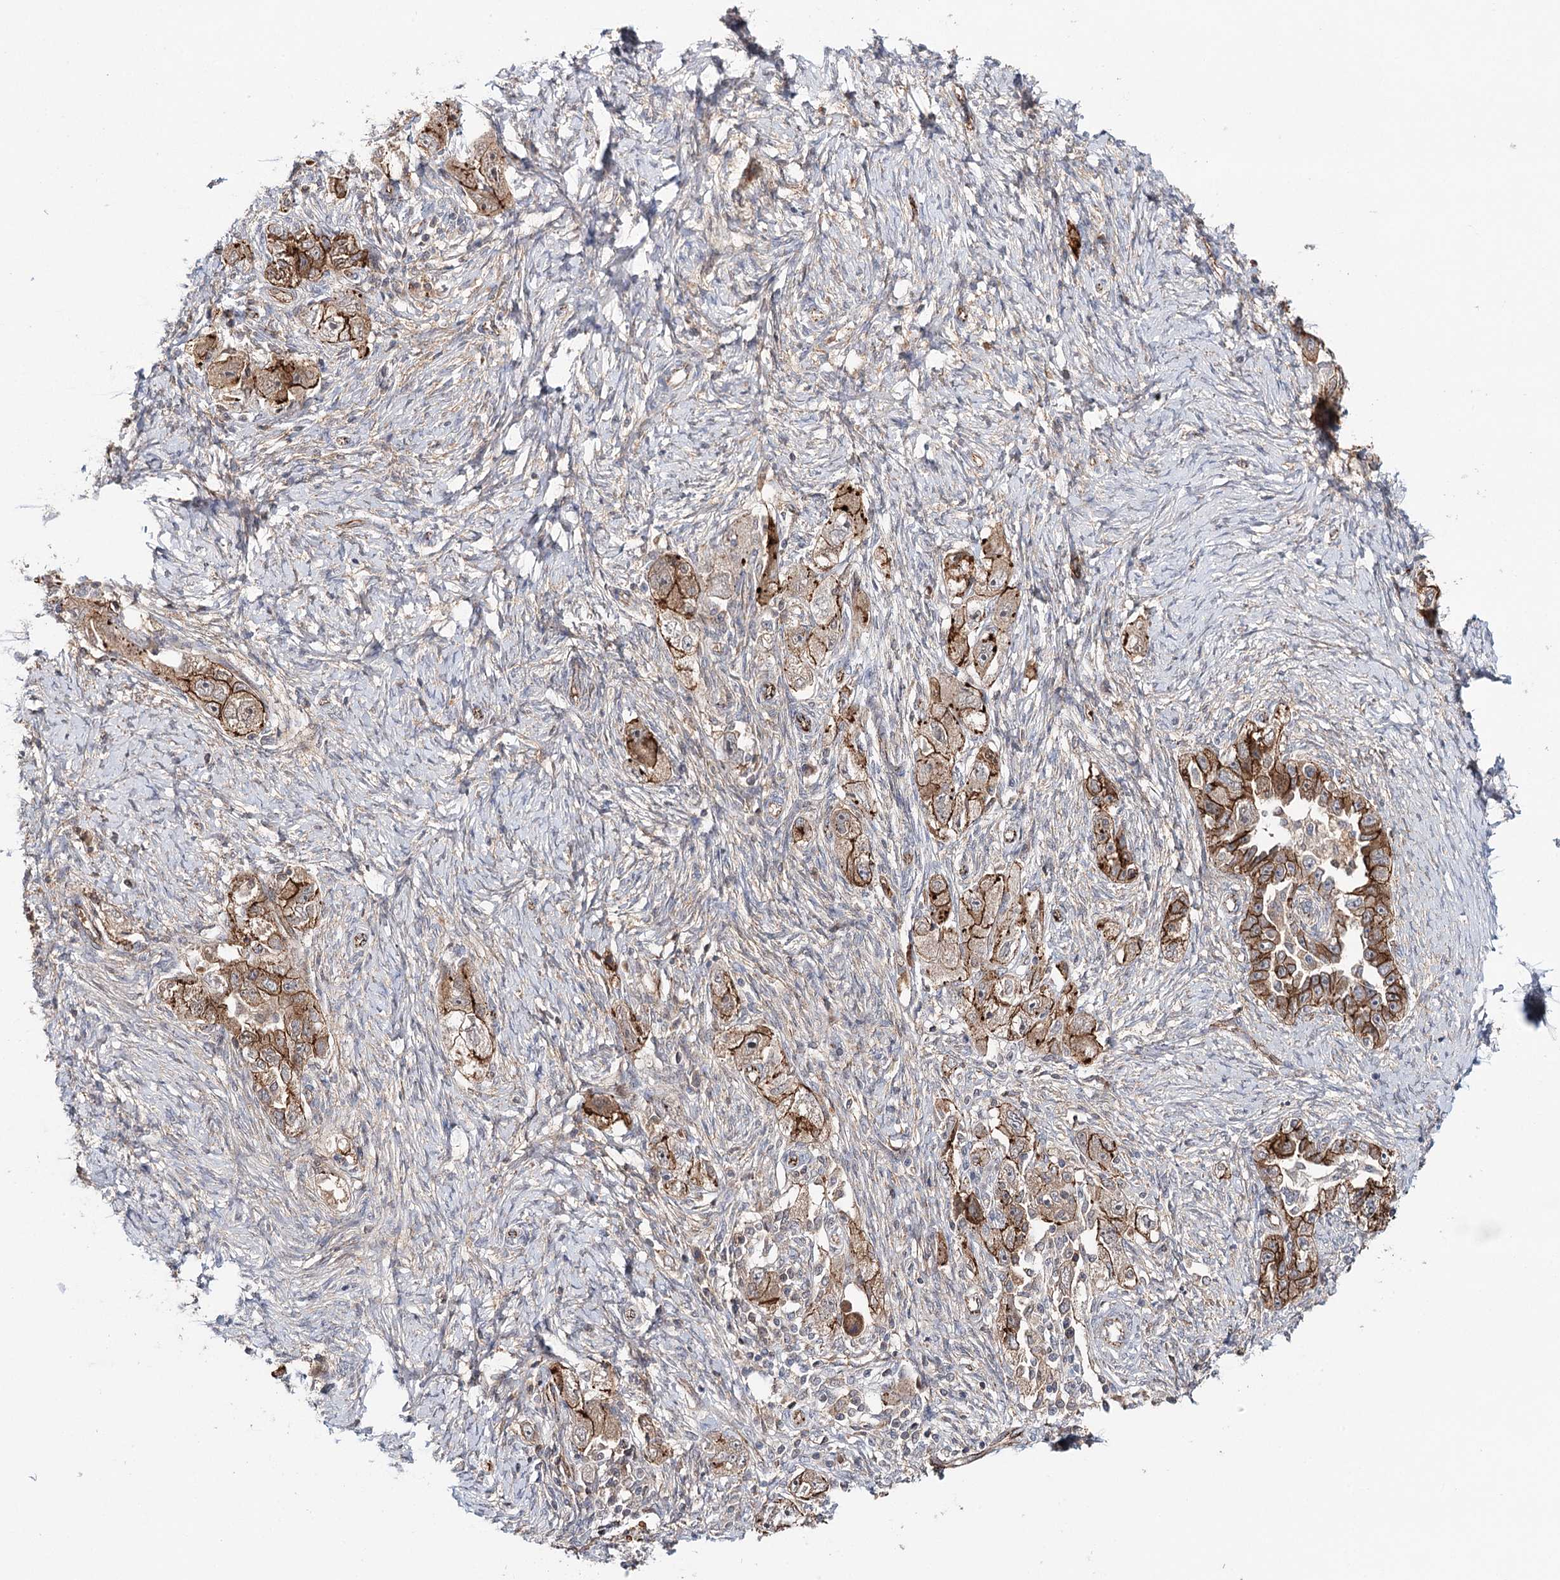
{"staining": {"intensity": "moderate", "quantity": ">75%", "location": "cytoplasmic/membranous"}, "tissue": "ovarian cancer", "cell_type": "Tumor cells", "image_type": "cancer", "snomed": [{"axis": "morphology", "description": "Carcinoma, NOS"}, {"axis": "morphology", "description": "Cystadenocarcinoma, serous, NOS"}, {"axis": "topography", "description": "Ovary"}], "caption": "IHC (DAB) staining of human ovarian carcinoma displays moderate cytoplasmic/membranous protein staining in approximately >75% of tumor cells. IHC stains the protein in brown and the nuclei are stained blue.", "gene": "PKP4", "patient": {"sex": "female", "age": 69}}